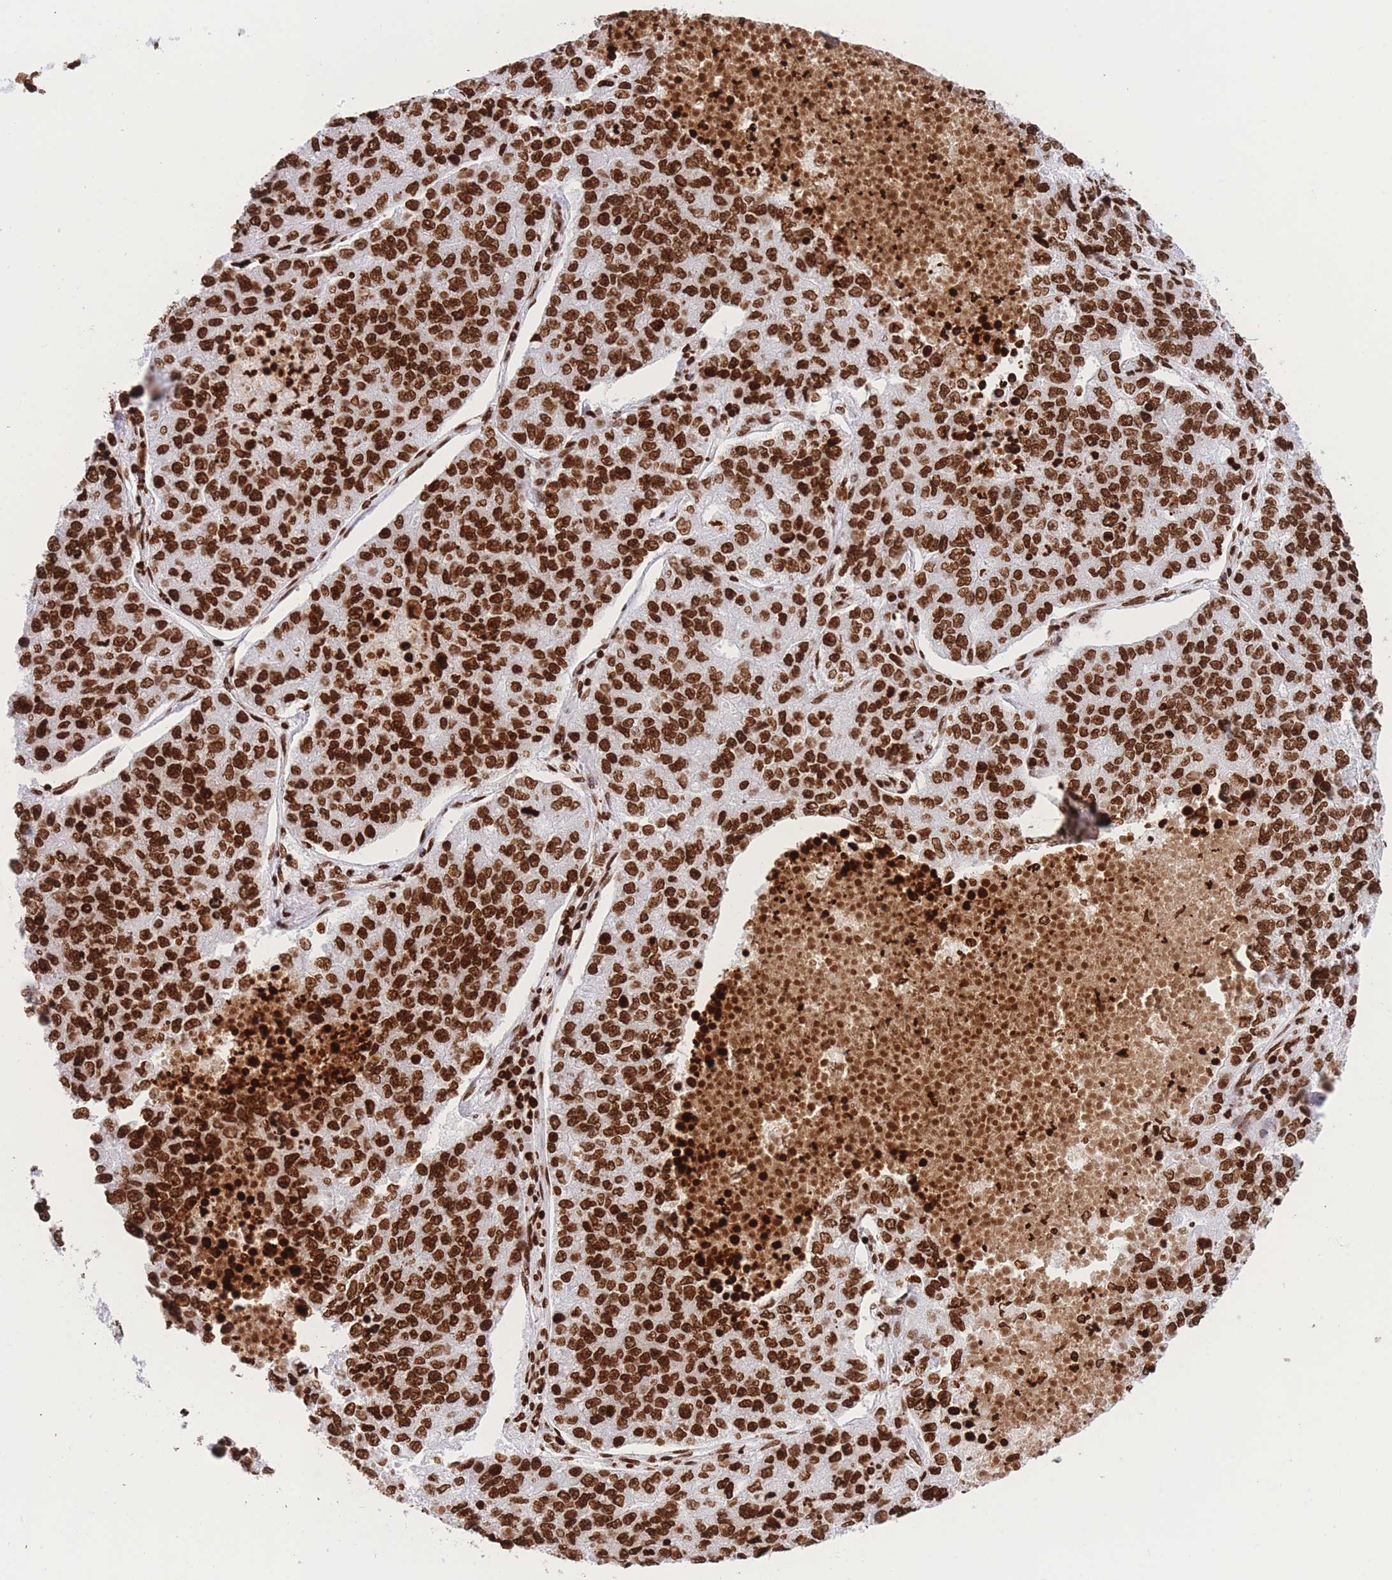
{"staining": {"intensity": "strong", "quantity": ">75%", "location": "nuclear"}, "tissue": "lung cancer", "cell_type": "Tumor cells", "image_type": "cancer", "snomed": [{"axis": "morphology", "description": "Adenocarcinoma, NOS"}, {"axis": "topography", "description": "Lung"}], "caption": "Immunohistochemistry (IHC) (DAB (3,3'-diaminobenzidine)) staining of human lung adenocarcinoma displays strong nuclear protein expression in about >75% of tumor cells.", "gene": "H2BC11", "patient": {"sex": "male", "age": 49}}